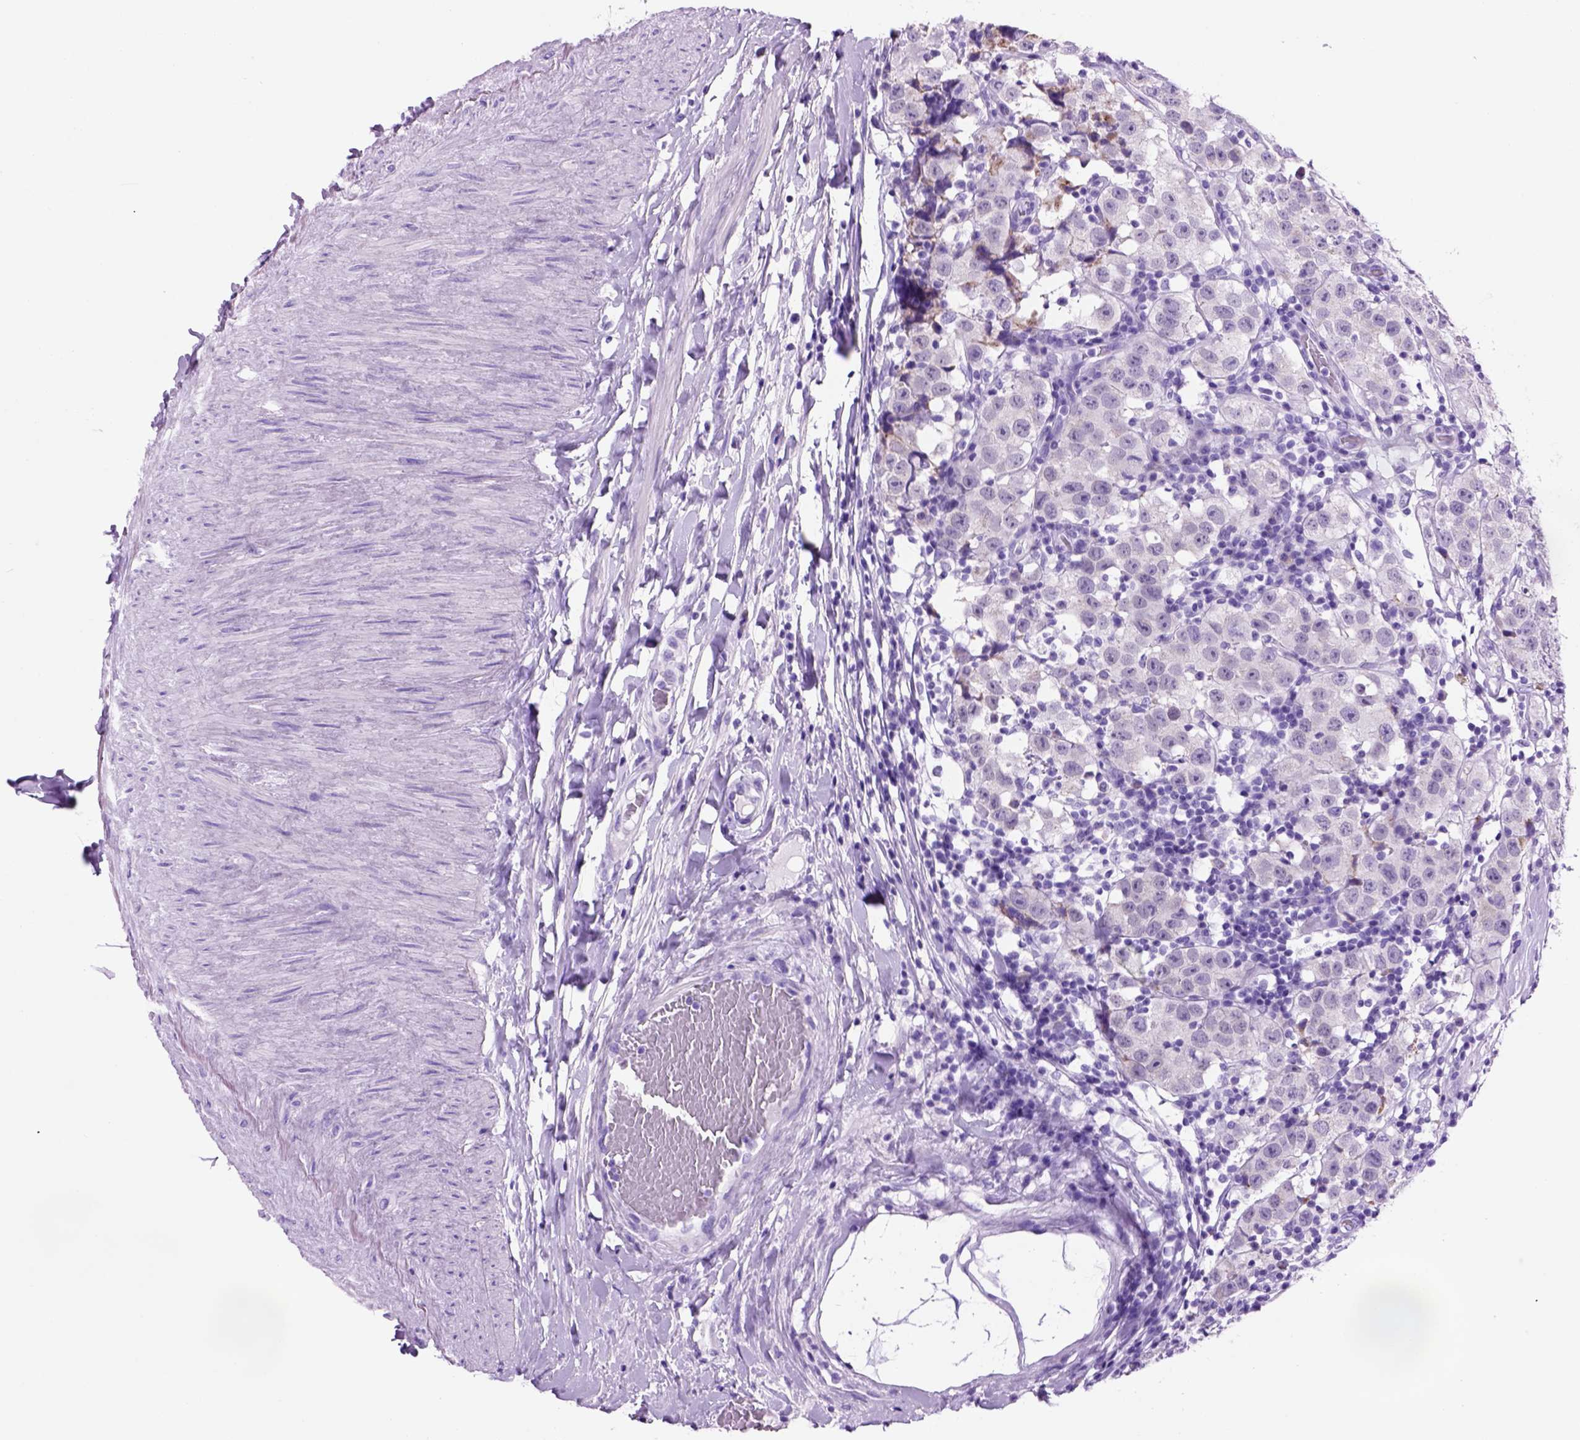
{"staining": {"intensity": "negative", "quantity": "none", "location": "none"}, "tissue": "testis cancer", "cell_type": "Tumor cells", "image_type": "cancer", "snomed": [{"axis": "morphology", "description": "Seminoma, NOS"}, {"axis": "topography", "description": "Testis"}], "caption": "High magnification brightfield microscopy of testis cancer stained with DAB (3,3'-diaminobenzidine) (brown) and counterstained with hematoxylin (blue): tumor cells show no significant staining.", "gene": "HHIPL2", "patient": {"sex": "male", "age": 34}}